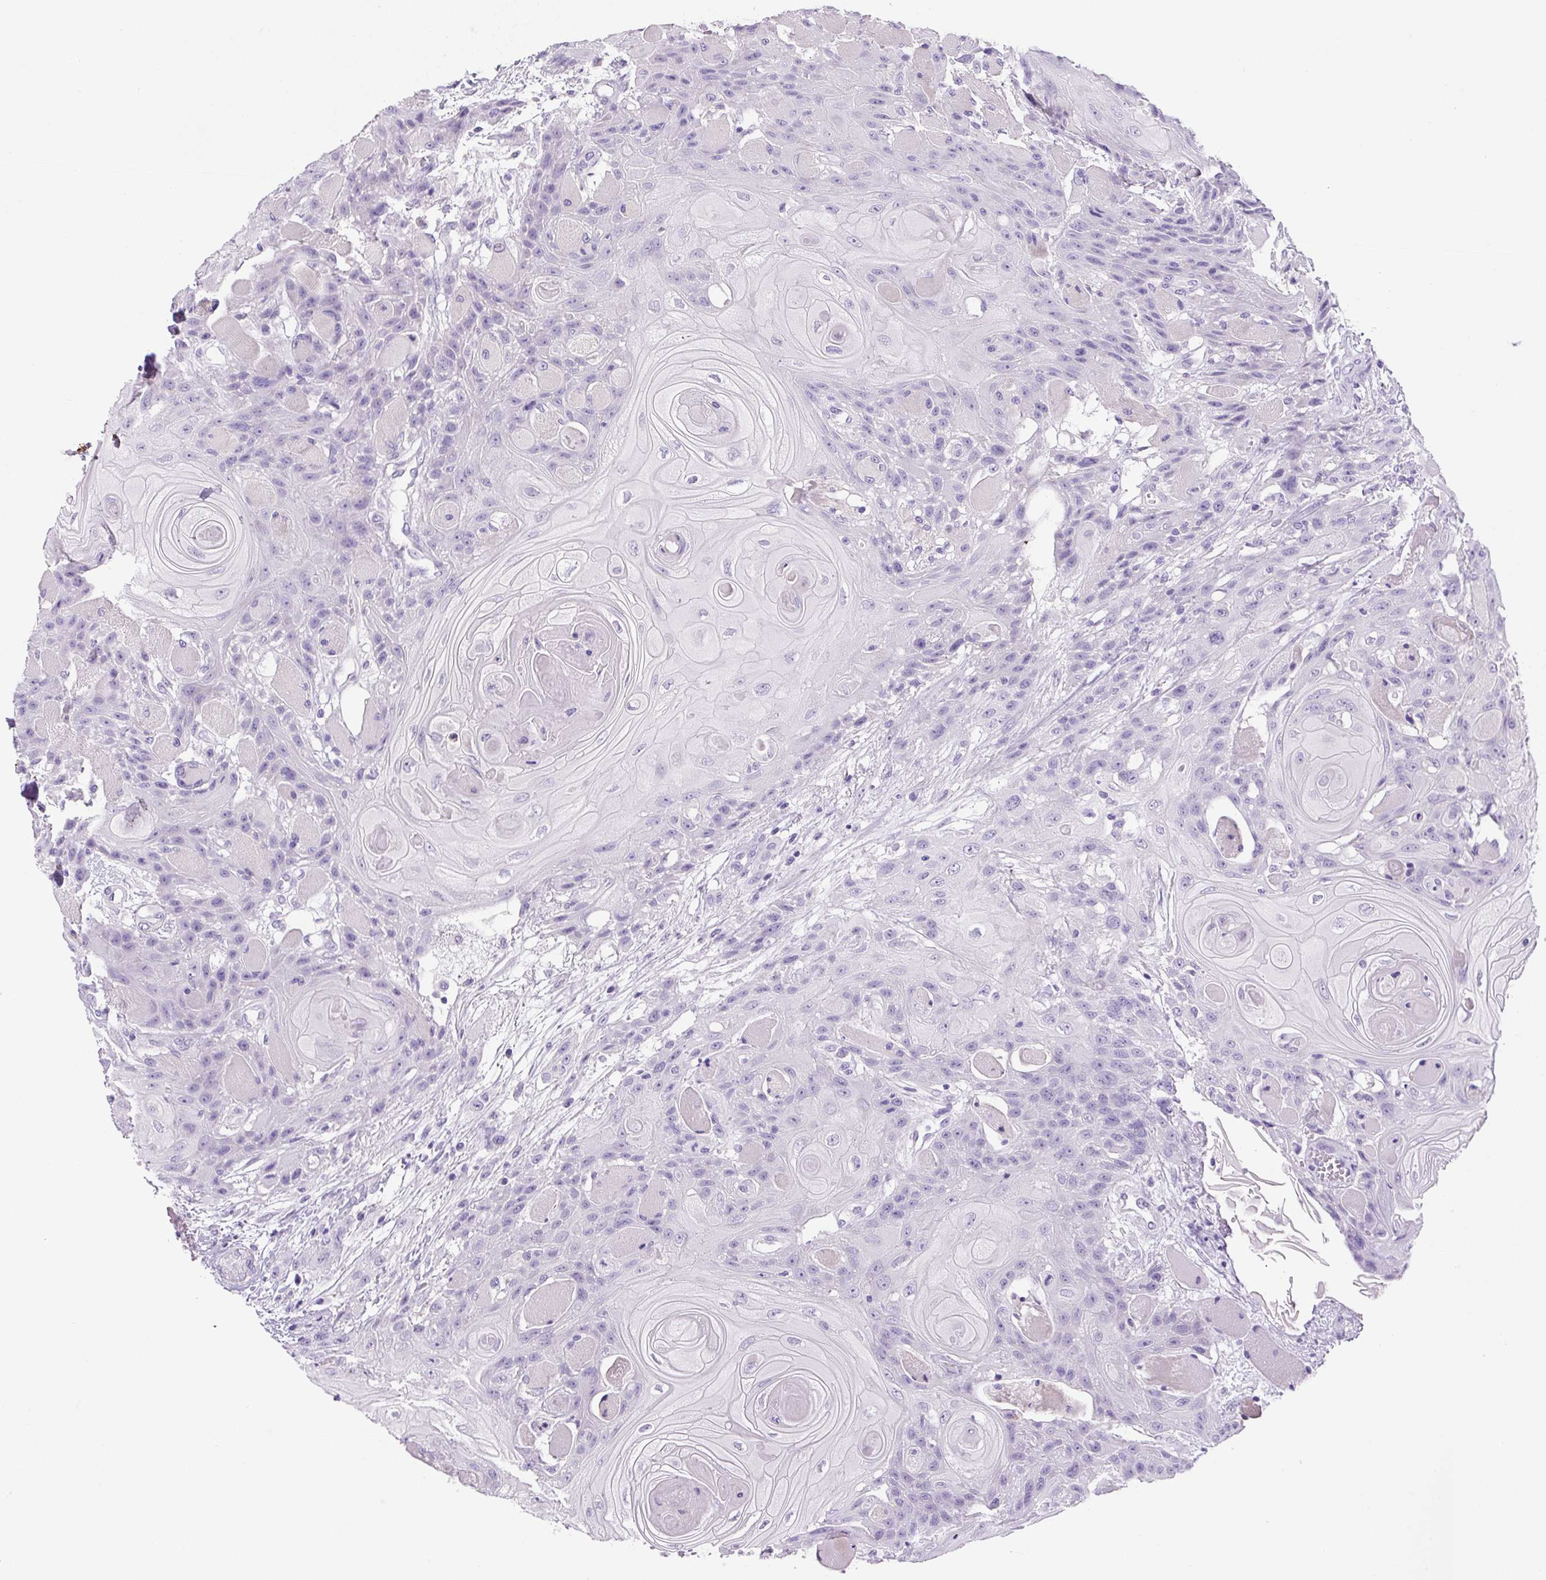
{"staining": {"intensity": "negative", "quantity": "none", "location": "none"}, "tissue": "head and neck cancer", "cell_type": "Tumor cells", "image_type": "cancer", "snomed": [{"axis": "morphology", "description": "Squamous cell carcinoma, NOS"}, {"axis": "topography", "description": "Head-Neck"}], "caption": "This histopathology image is of head and neck cancer (squamous cell carcinoma) stained with IHC to label a protein in brown with the nuclei are counter-stained blue. There is no positivity in tumor cells. Nuclei are stained in blue.", "gene": "CHGA", "patient": {"sex": "female", "age": 43}}